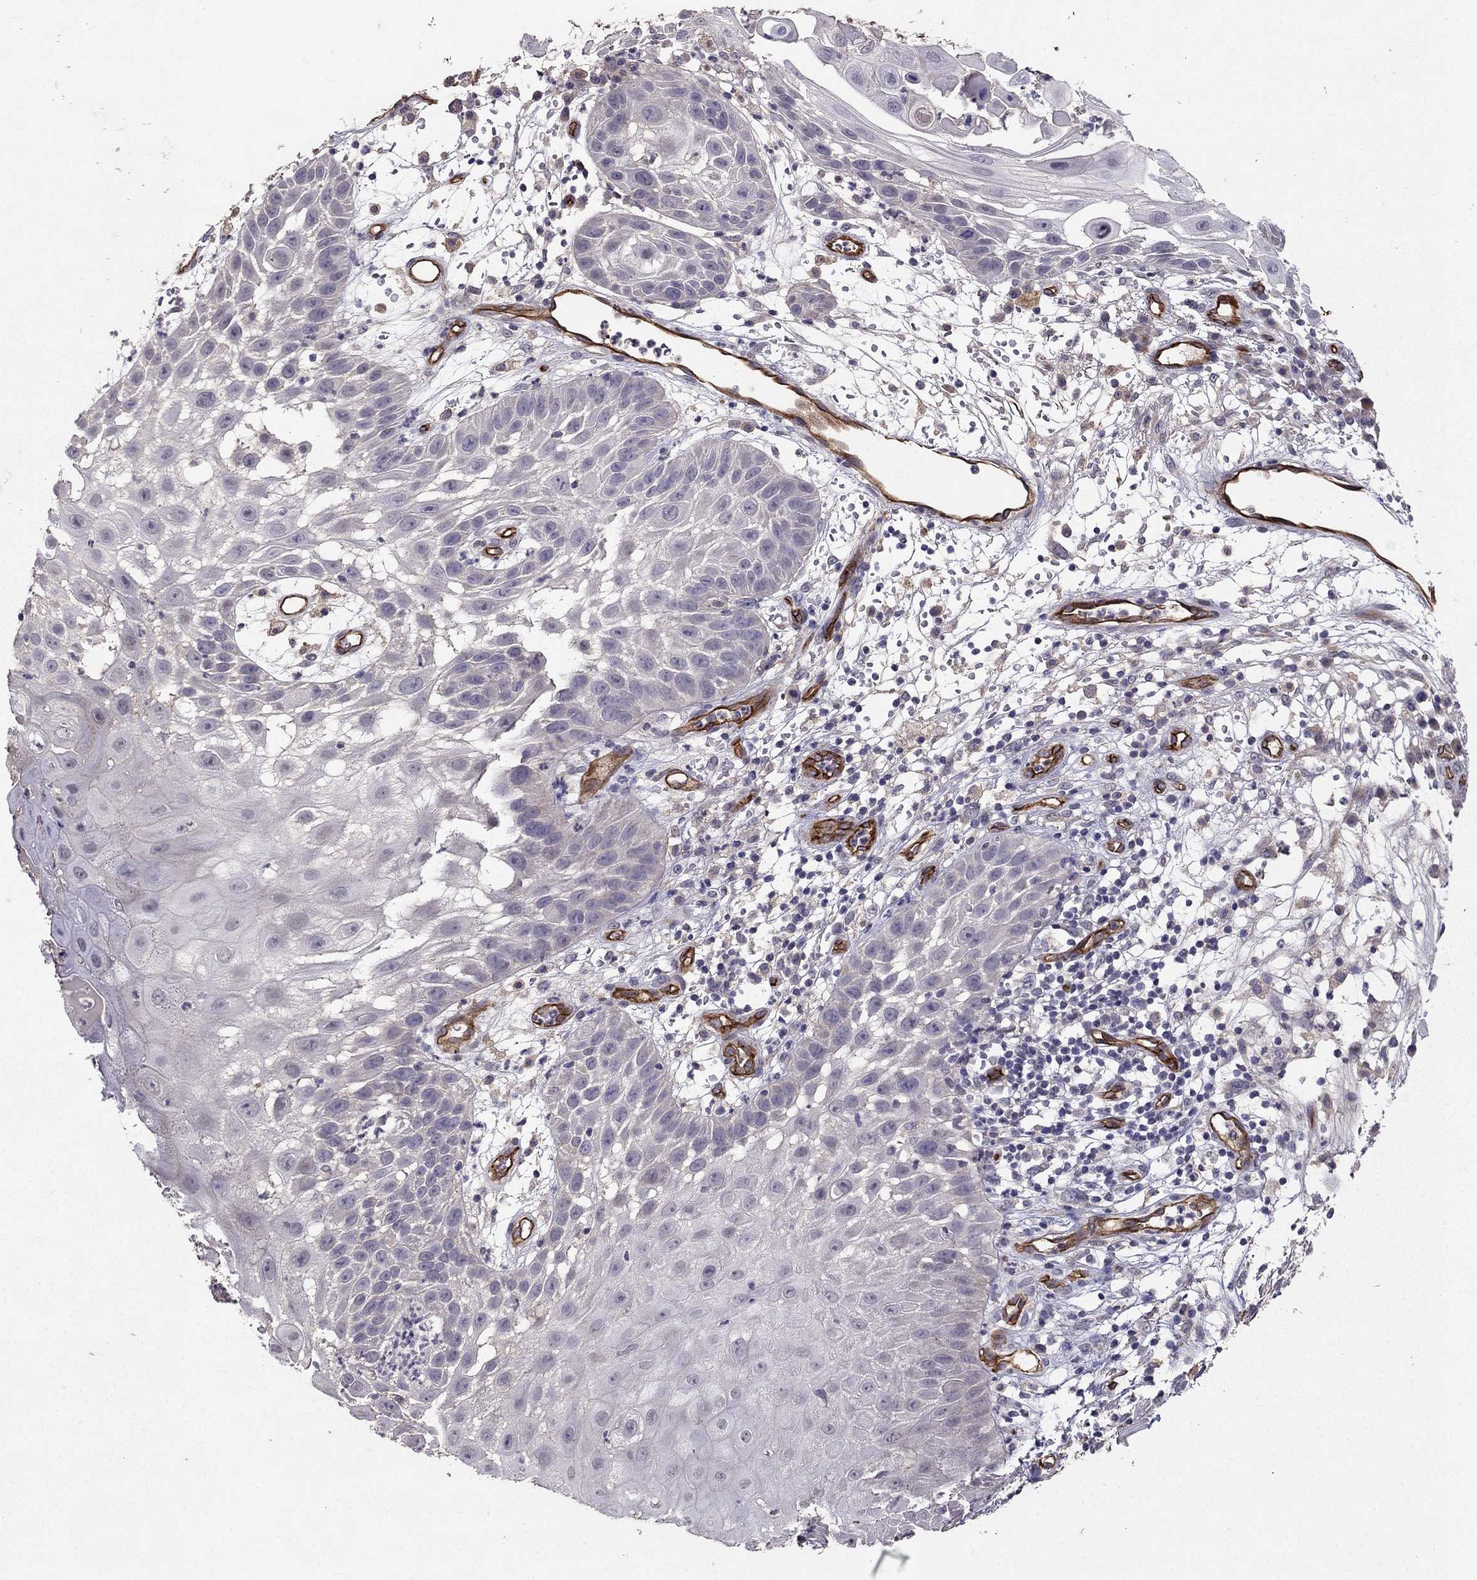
{"staining": {"intensity": "negative", "quantity": "none", "location": "none"}, "tissue": "skin cancer", "cell_type": "Tumor cells", "image_type": "cancer", "snomed": [{"axis": "morphology", "description": "Normal tissue, NOS"}, {"axis": "morphology", "description": "Squamous cell carcinoma, NOS"}, {"axis": "topography", "description": "Skin"}], "caption": "An immunohistochemistry photomicrograph of skin cancer is shown. There is no staining in tumor cells of skin cancer. (DAB (3,3'-diaminobenzidine) immunohistochemistry (IHC) with hematoxylin counter stain).", "gene": "RASIP1", "patient": {"sex": "male", "age": 79}}